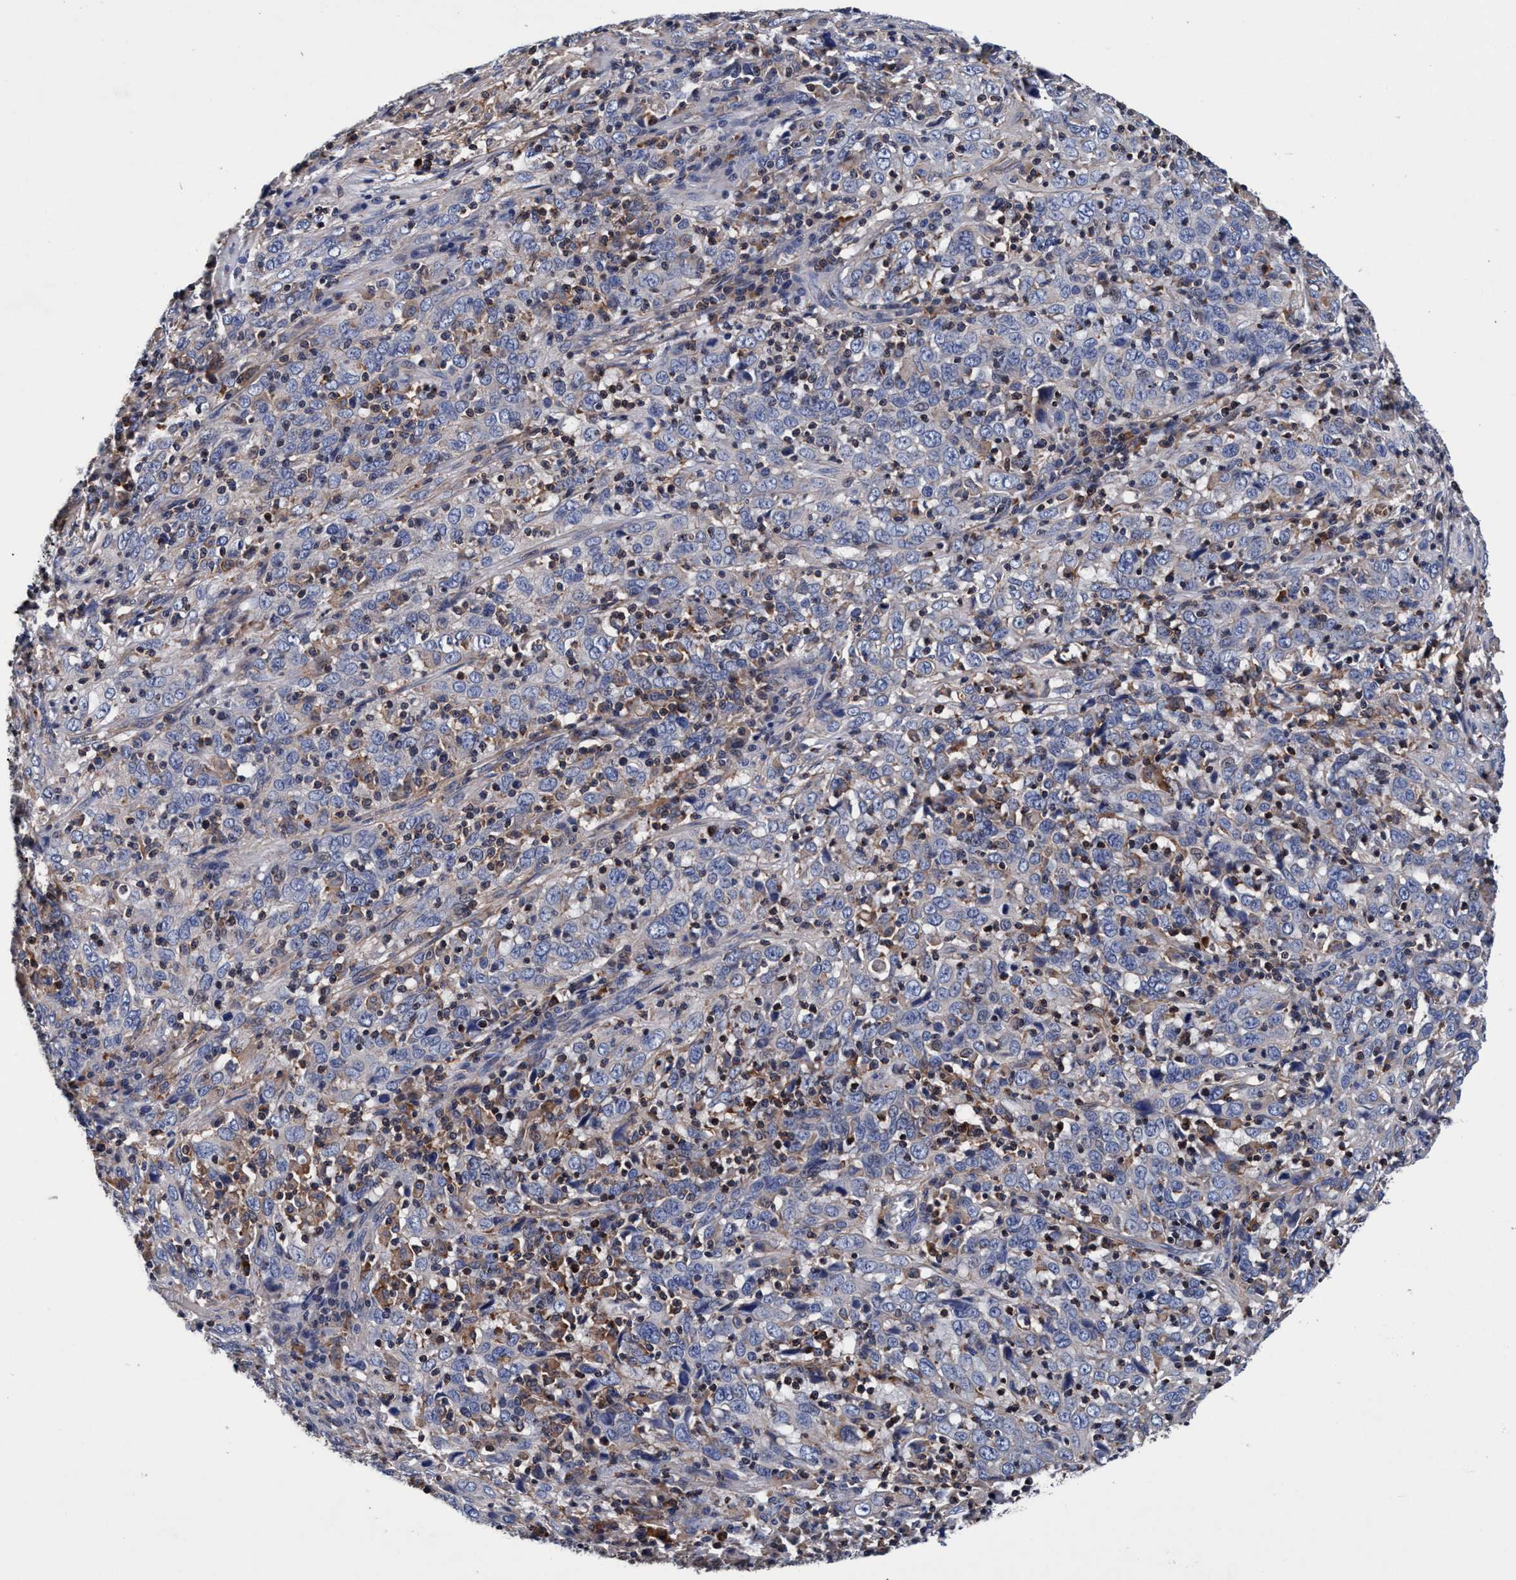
{"staining": {"intensity": "negative", "quantity": "none", "location": "none"}, "tissue": "cervical cancer", "cell_type": "Tumor cells", "image_type": "cancer", "snomed": [{"axis": "morphology", "description": "Squamous cell carcinoma, NOS"}, {"axis": "topography", "description": "Cervix"}], "caption": "Squamous cell carcinoma (cervical) stained for a protein using immunohistochemistry shows no positivity tumor cells.", "gene": "RNF208", "patient": {"sex": "female", "age": 46}}